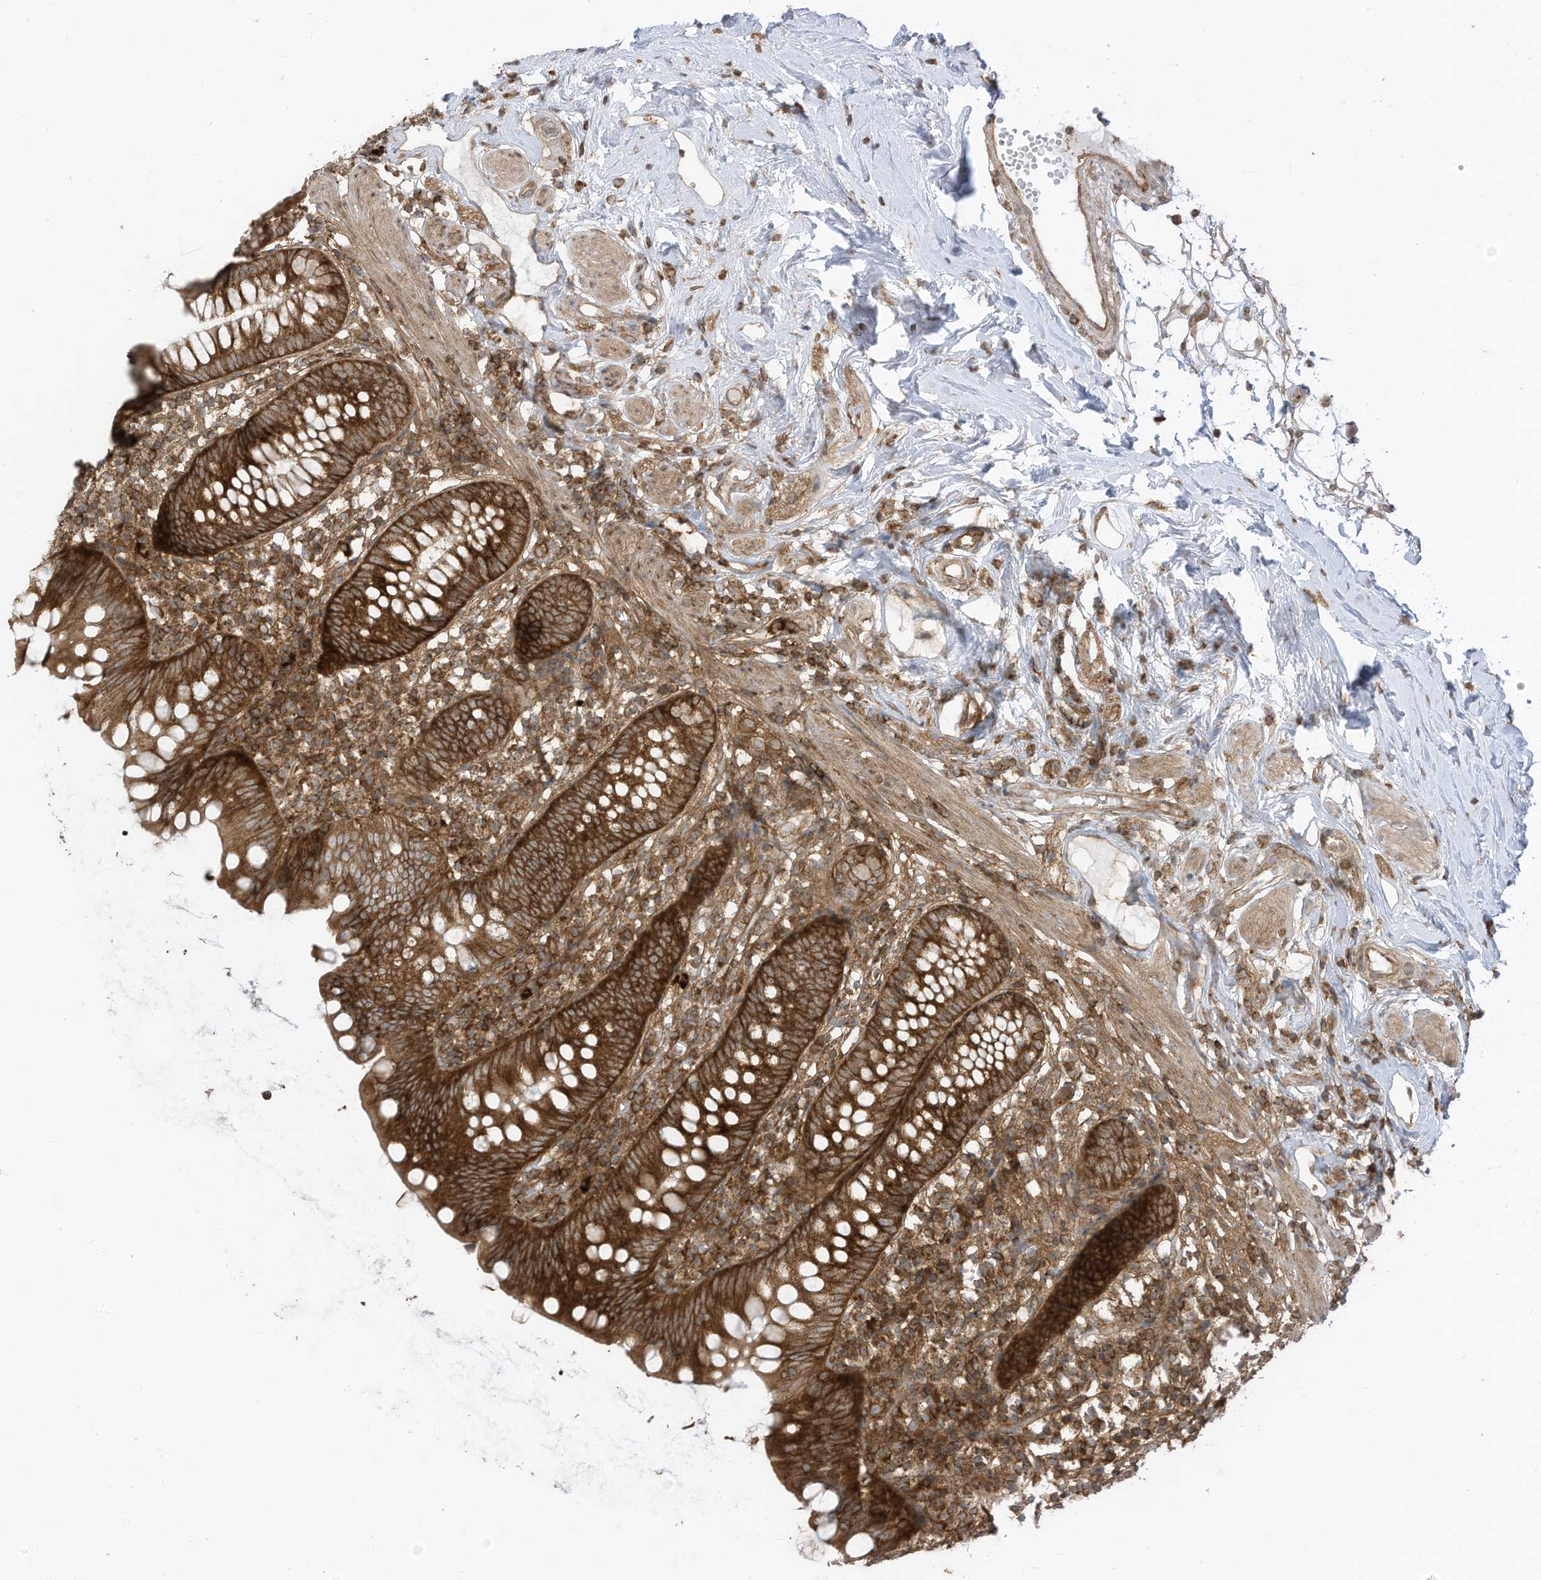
{"staining": {"intensity": "strong", "quantity": ">75%", "location": "cytoplasmic/membranous"}, "tissue": "appendix", "cell_type": "Glandular cells", "image_type": "normal", "snomed": [{"axis": "morphology", "description": "Normal tissue, NOS"}, {"axis": "topography", "description": "Appendix"}], "caption": "Immunohistochemistry (IHC) histopathology image of benign appendix stained for a protein (brown), which reveals high levels of strong cytoplasmic/membranous positivity in about >75% of glandular cells.", "gene": "REPS1", "patient": {"sex": "female", "age": 62}}